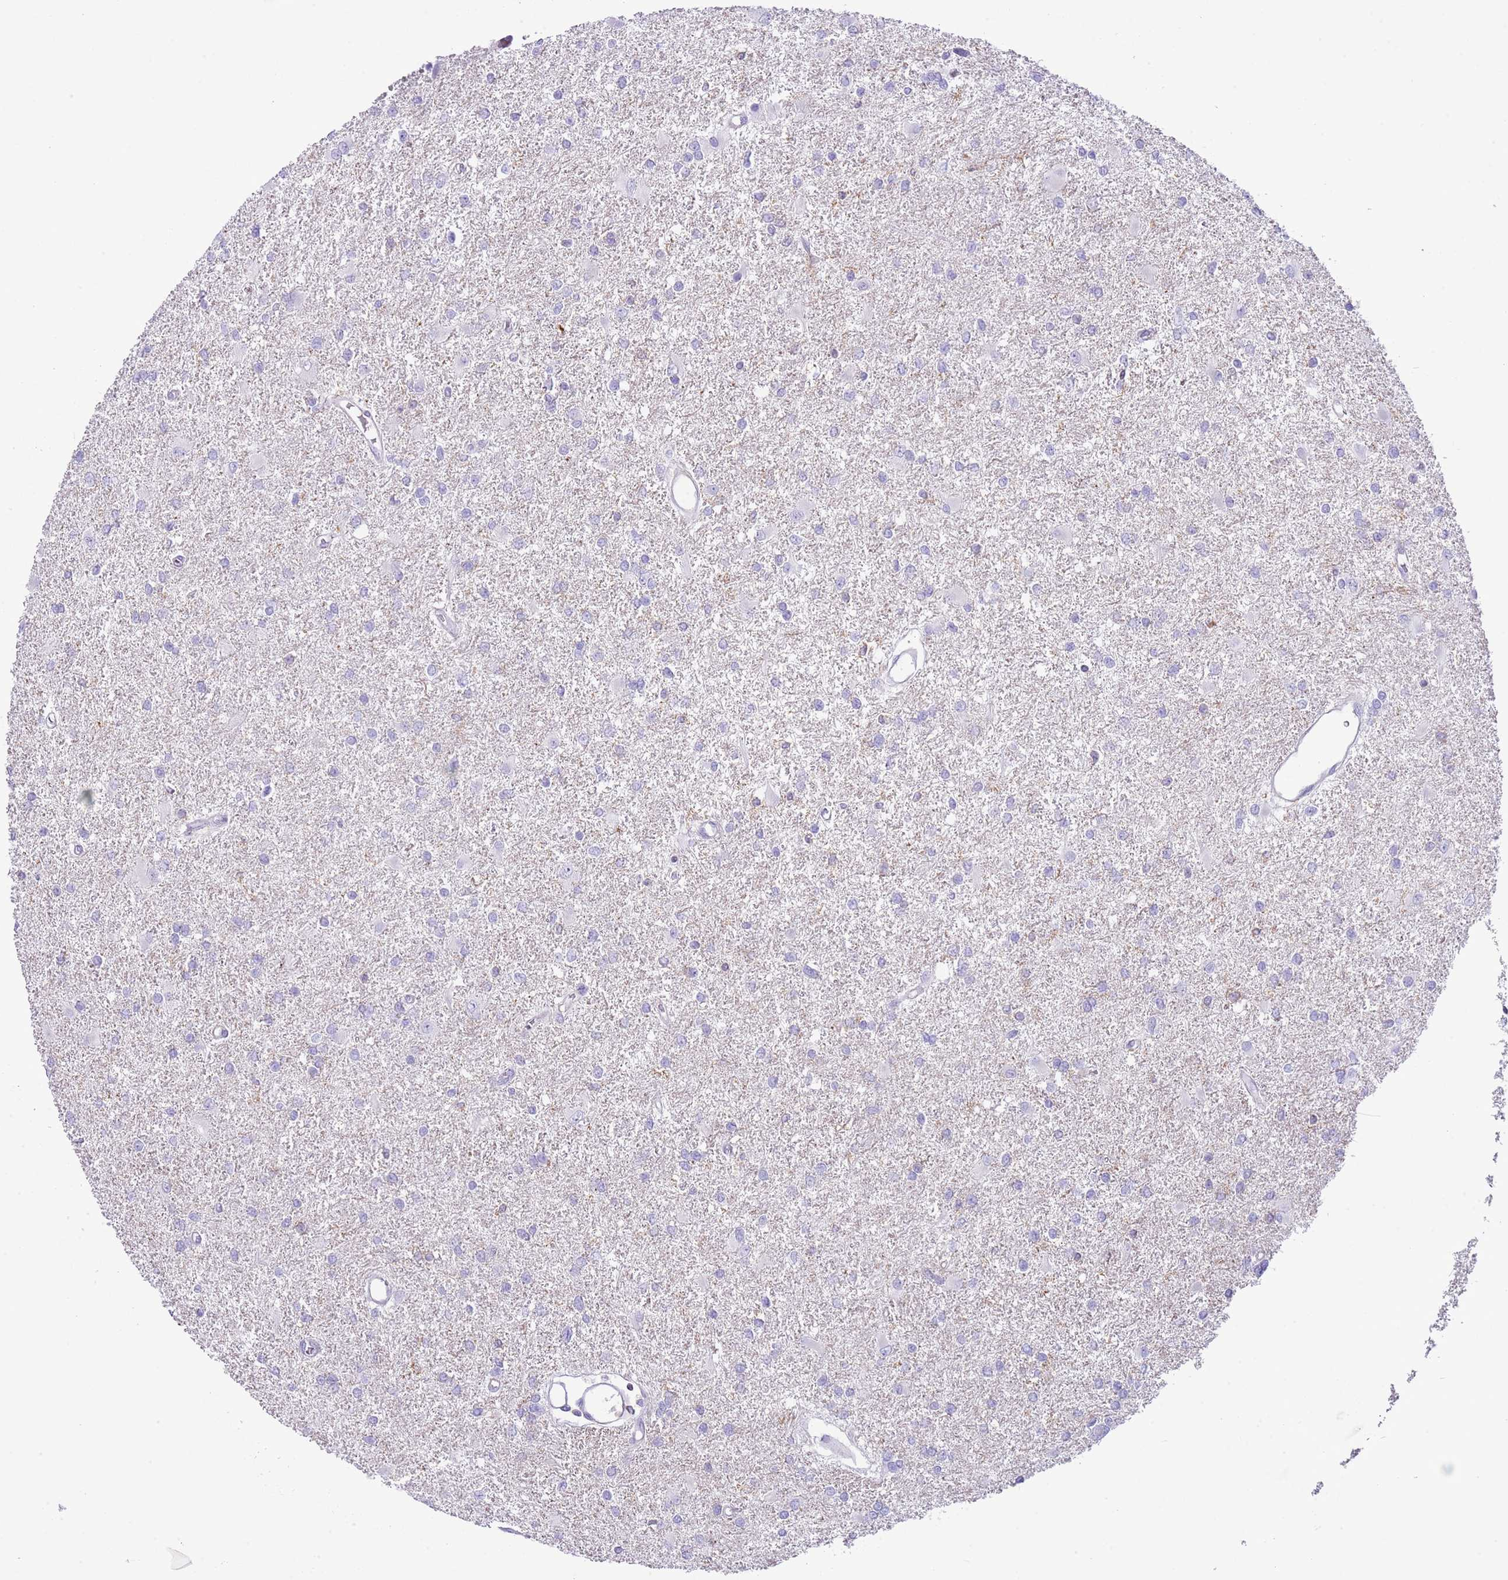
{"staining": {"intensity": "negative", "quantity": "none", "location": "none"}, "tissue": "glioma", "cell_type": "Tumor cells", "image_type": "cancer", "snomed": [{"axis": "morphology", "description": "Glioma, malignant, High grade"}, {"axis": "topography", "description": "Brain"}], "caption": "Malignant high-grade glioma was stained to show a protein in brown. There is no significant staining in tumor cells. (DAB immunohistochemistry, high magnification).", "gene": "EFHD2", "patient": {"sex": "female", "age": 50}}